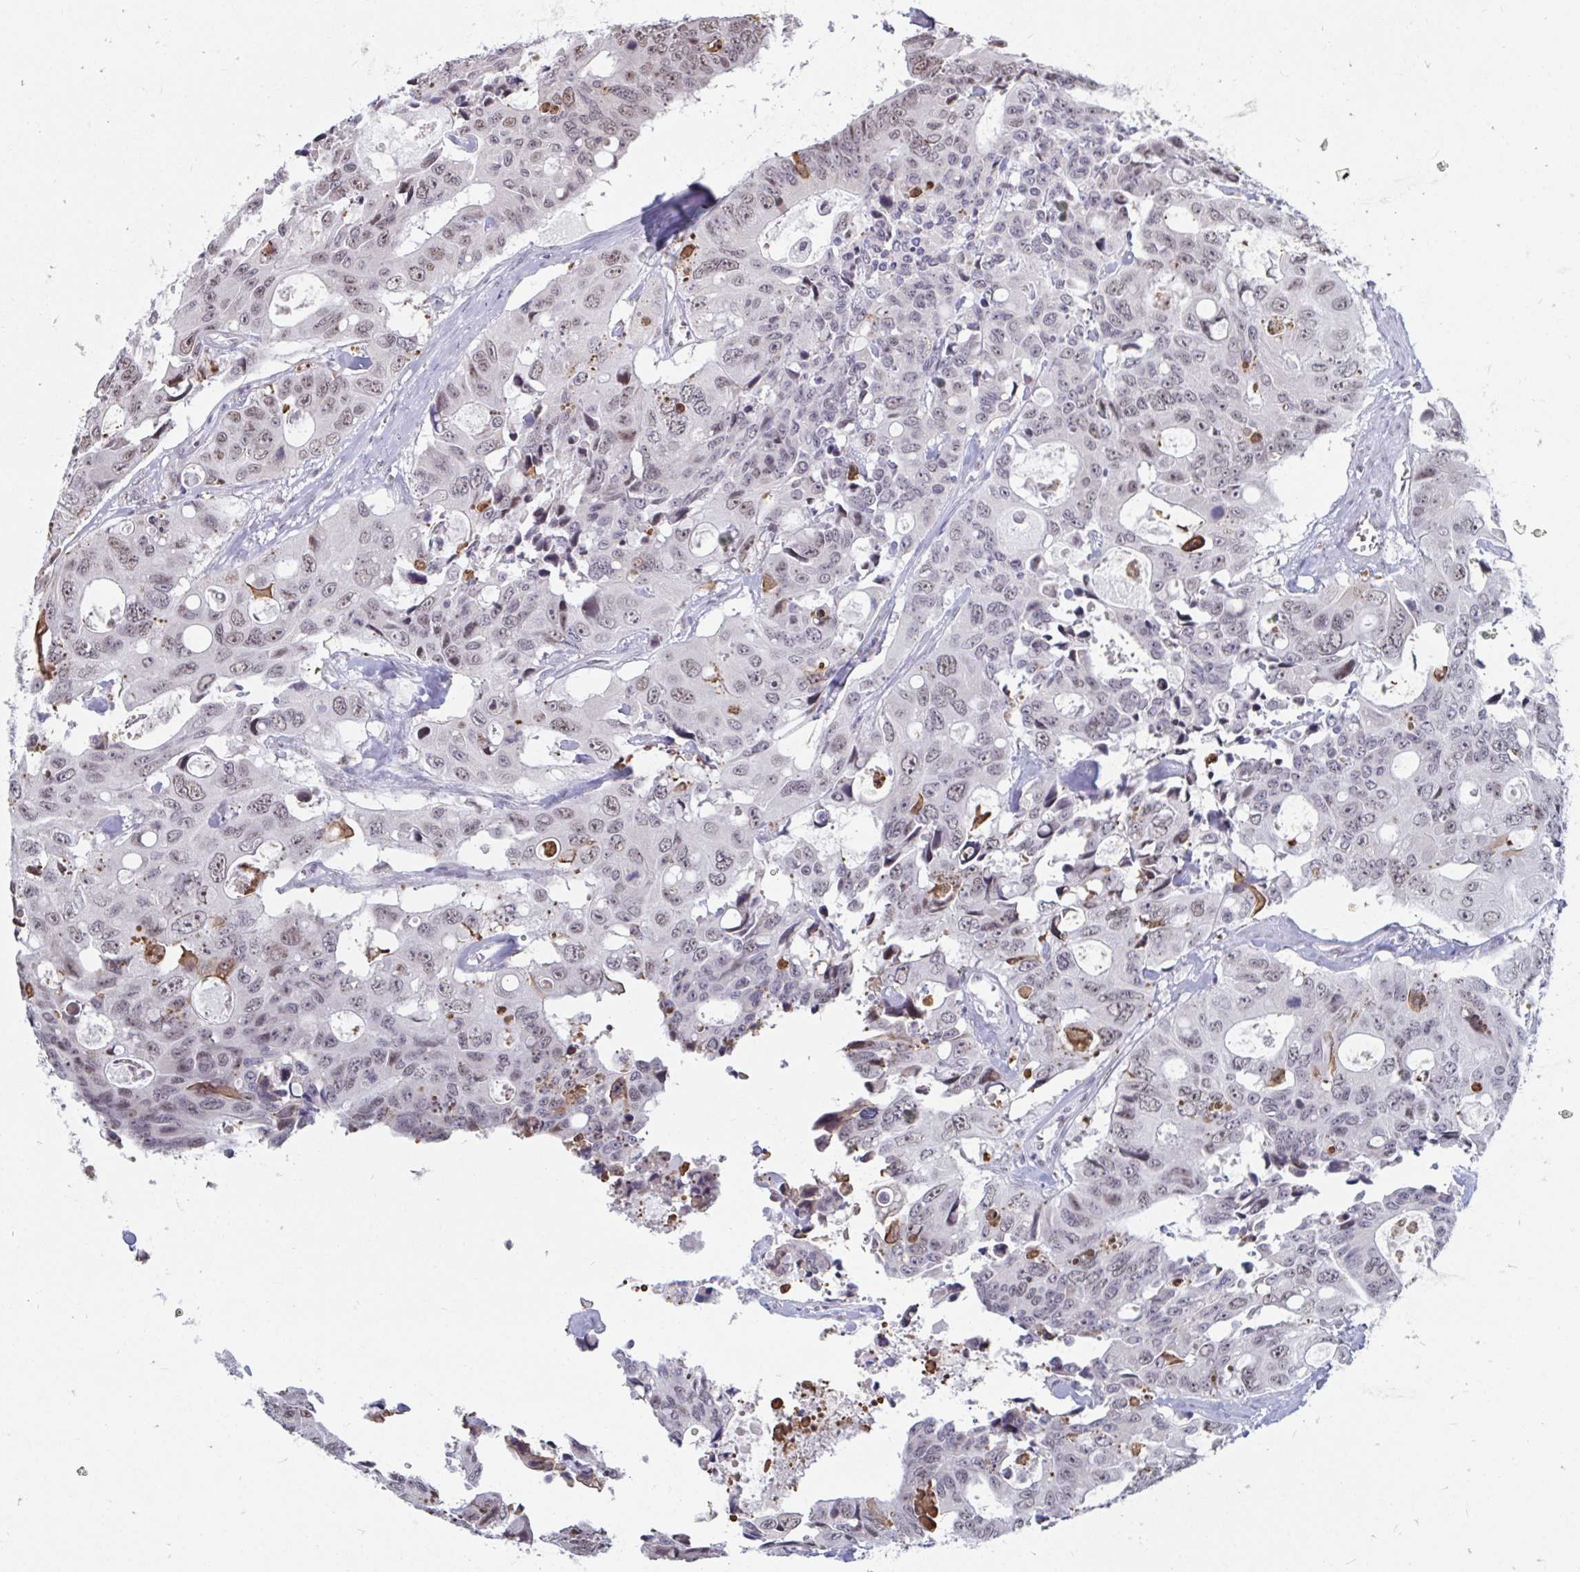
{"staining": {"intensity": "weak", "quantity": "<25%", "location": "nuclear"}, "tissue": "colorectal cancer", "cell_type": "Tumor cells", "image_type": "cancer", "snomed": [{"axis": "morphology", "description": "Adenocarcinoma, NOS"}, {"axis": "topography", "description": "Rectum"}], "caption": "Tumor cells are negative for brown protein staining in colorectal cancer (adenocarcinoma). The staining is performed using DAB brown chromogen with nuclei counter-stained in using hematoxylin.", "gene": "TRIP12", "patient": {"sex": "male", "age": 76}}